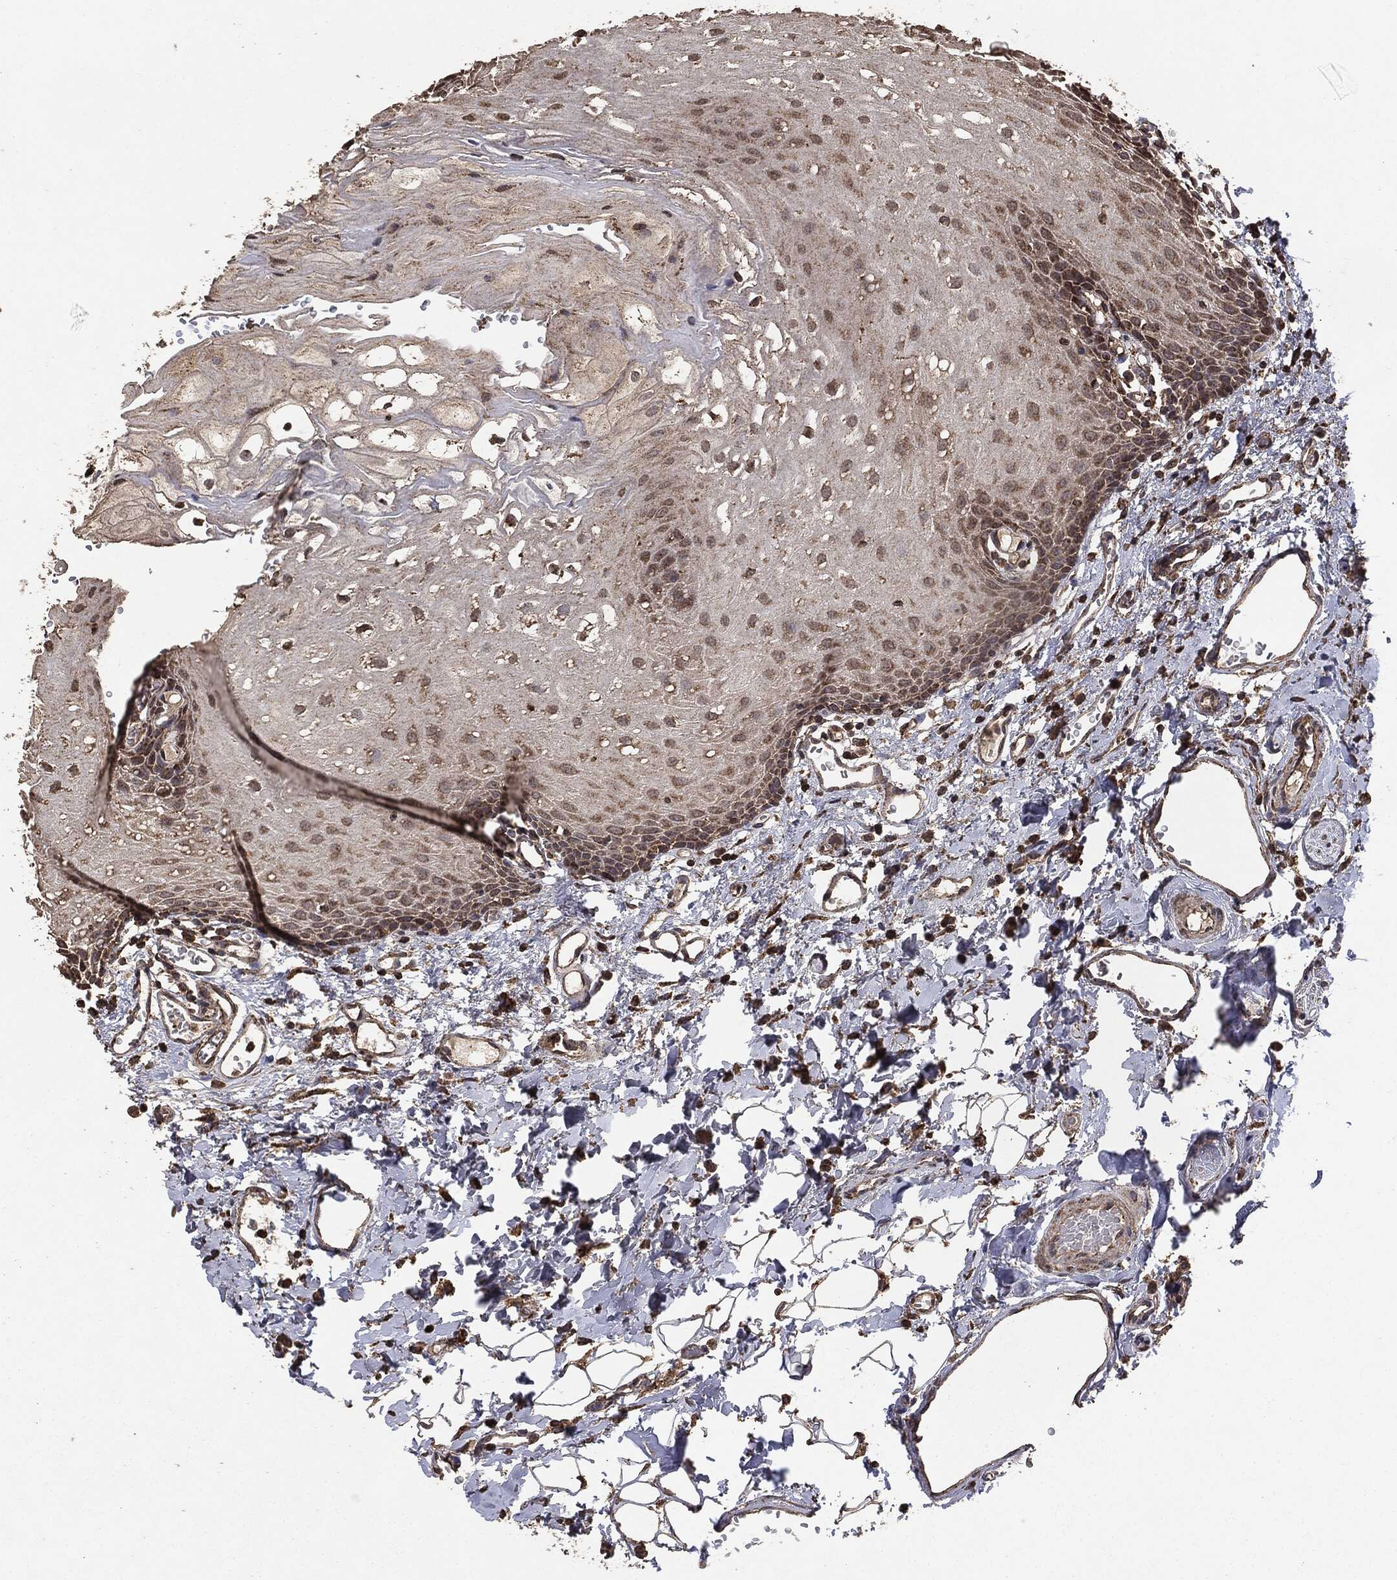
{"staining": {"intensity": "moderate", "quantity": "<25%", "location": "cytoplasmic/membranous"}, "tissue": "oral mucosa", "cell_type": "Squamous epithelial cells", "image_type": "normal", "snomed": [{"axis": "morphology", "description": "Normal tissue, NOS"}, {"axis": "morphology", "description": "Squamous cell carcinoma, NOS"}, {"axis": "topography", "description": "Oral tissue"}, {"axis": "topography", "description": "Head-Neck"}], "caption": "Protein staining of unremarkable oral mucosa exhibits moderate cytoplasmic/membranous positivity in about <25% of squamous epithelial cells. (Stains: DAB (3,3'-diaminobenzidine) in brown, nuclei in blue, Microscopy: brightfield microscopy at high magnification).", "gene": "MTOR", "patient": {"sex": "female", "age": 70}}